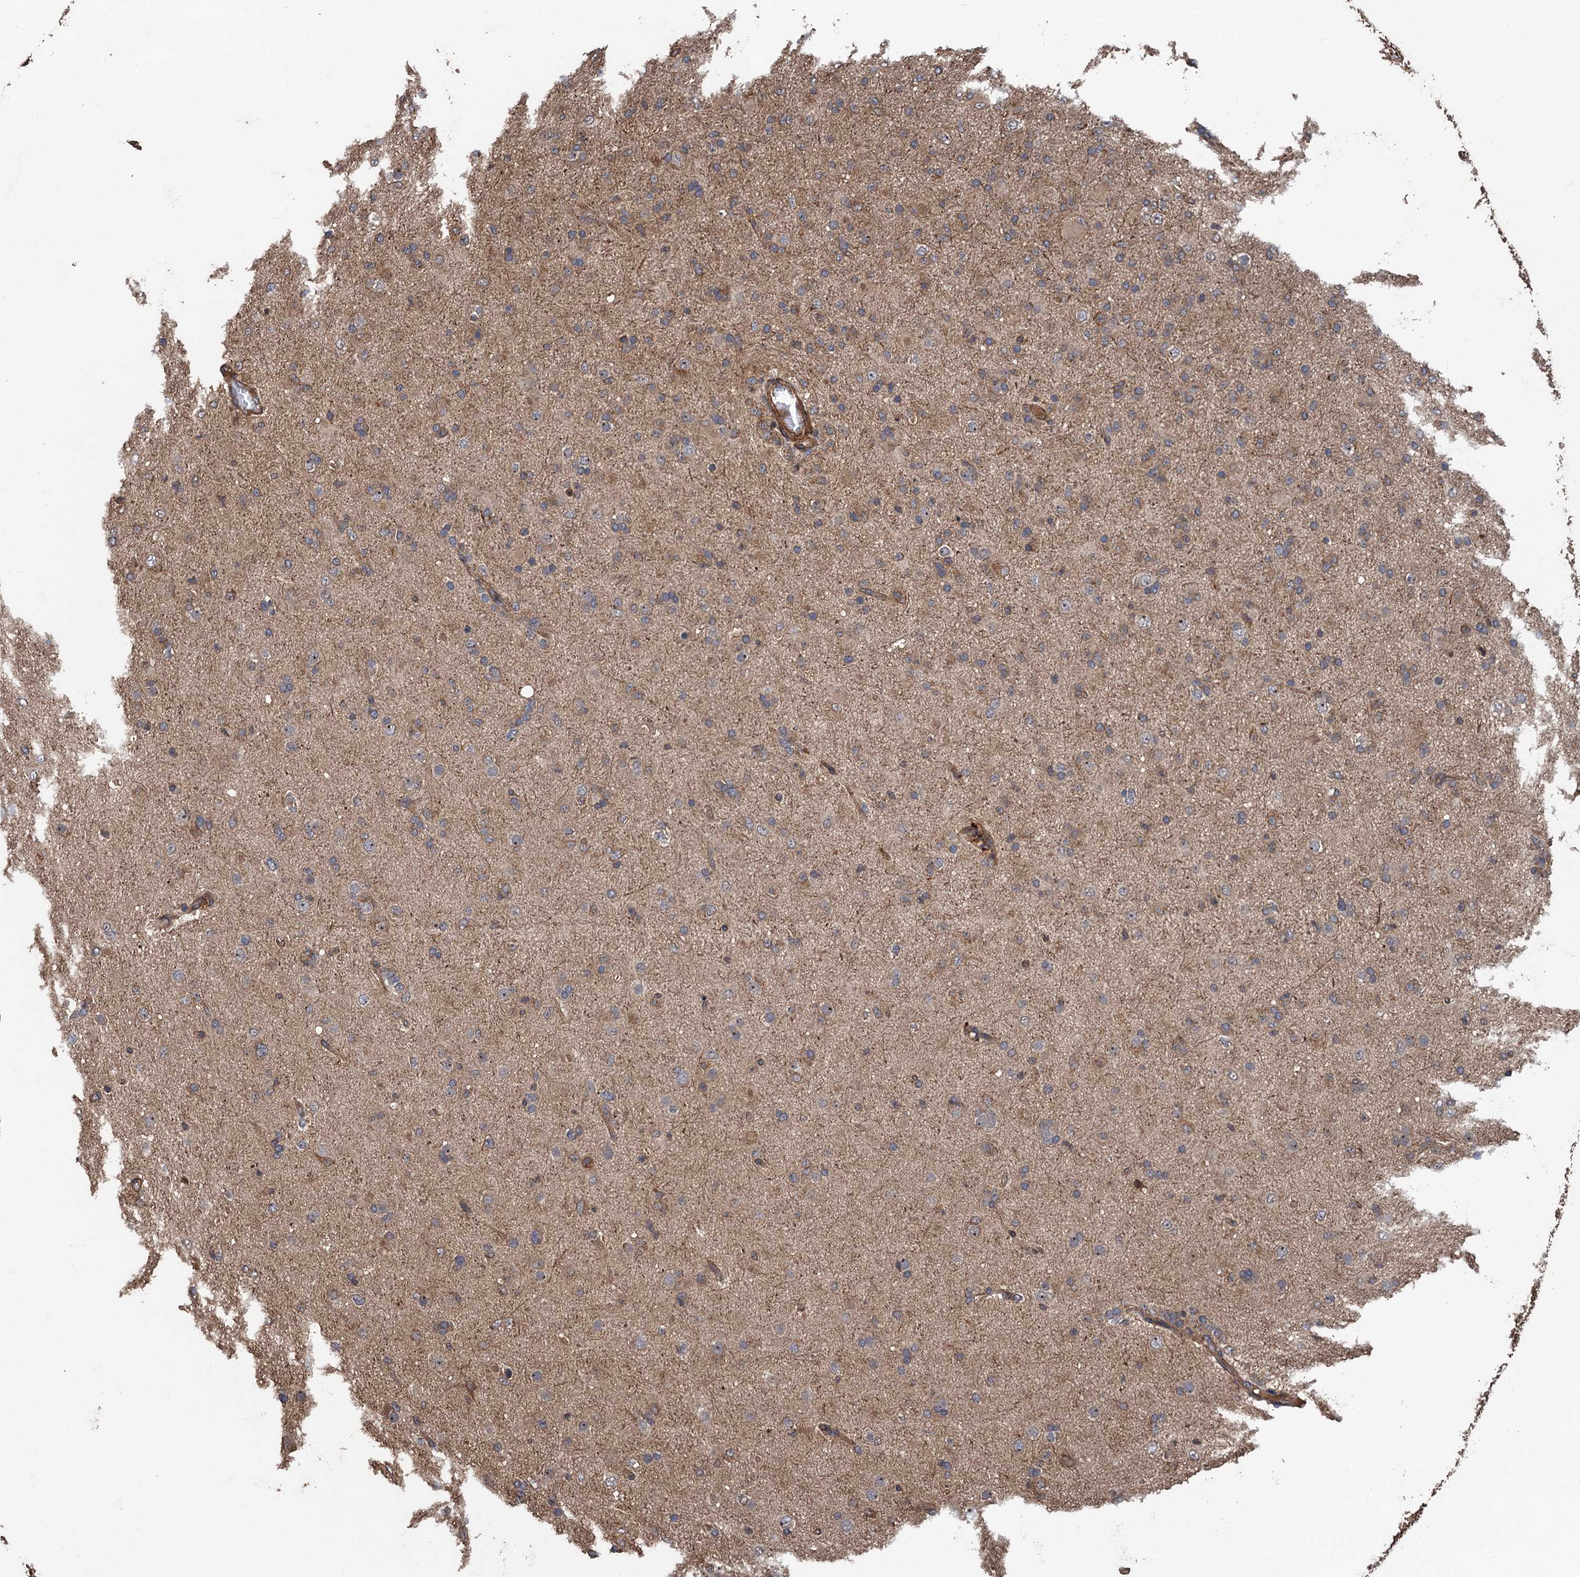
{"staining": {"intensity": "weak", "quantity": "25%-75%", "location": "cytoplasmic/membranous"}, "tissue": "glioma", "cell_type": "Tumor cells", "image_type": "cancer", "snomed": [{"axis": "morphology", "description": "Glioma, malignant, Low grade"}, {"axis": "topography", "description": "Brain"}], "caption": "Tumor cells reveal weak cytoplasmic/membranous staining in approximately 25%-75% of cells in glioma. Nuclei are stained in blue.", "gene": "PPP4R1", "patient": {"sex": "male", "age": 65}}